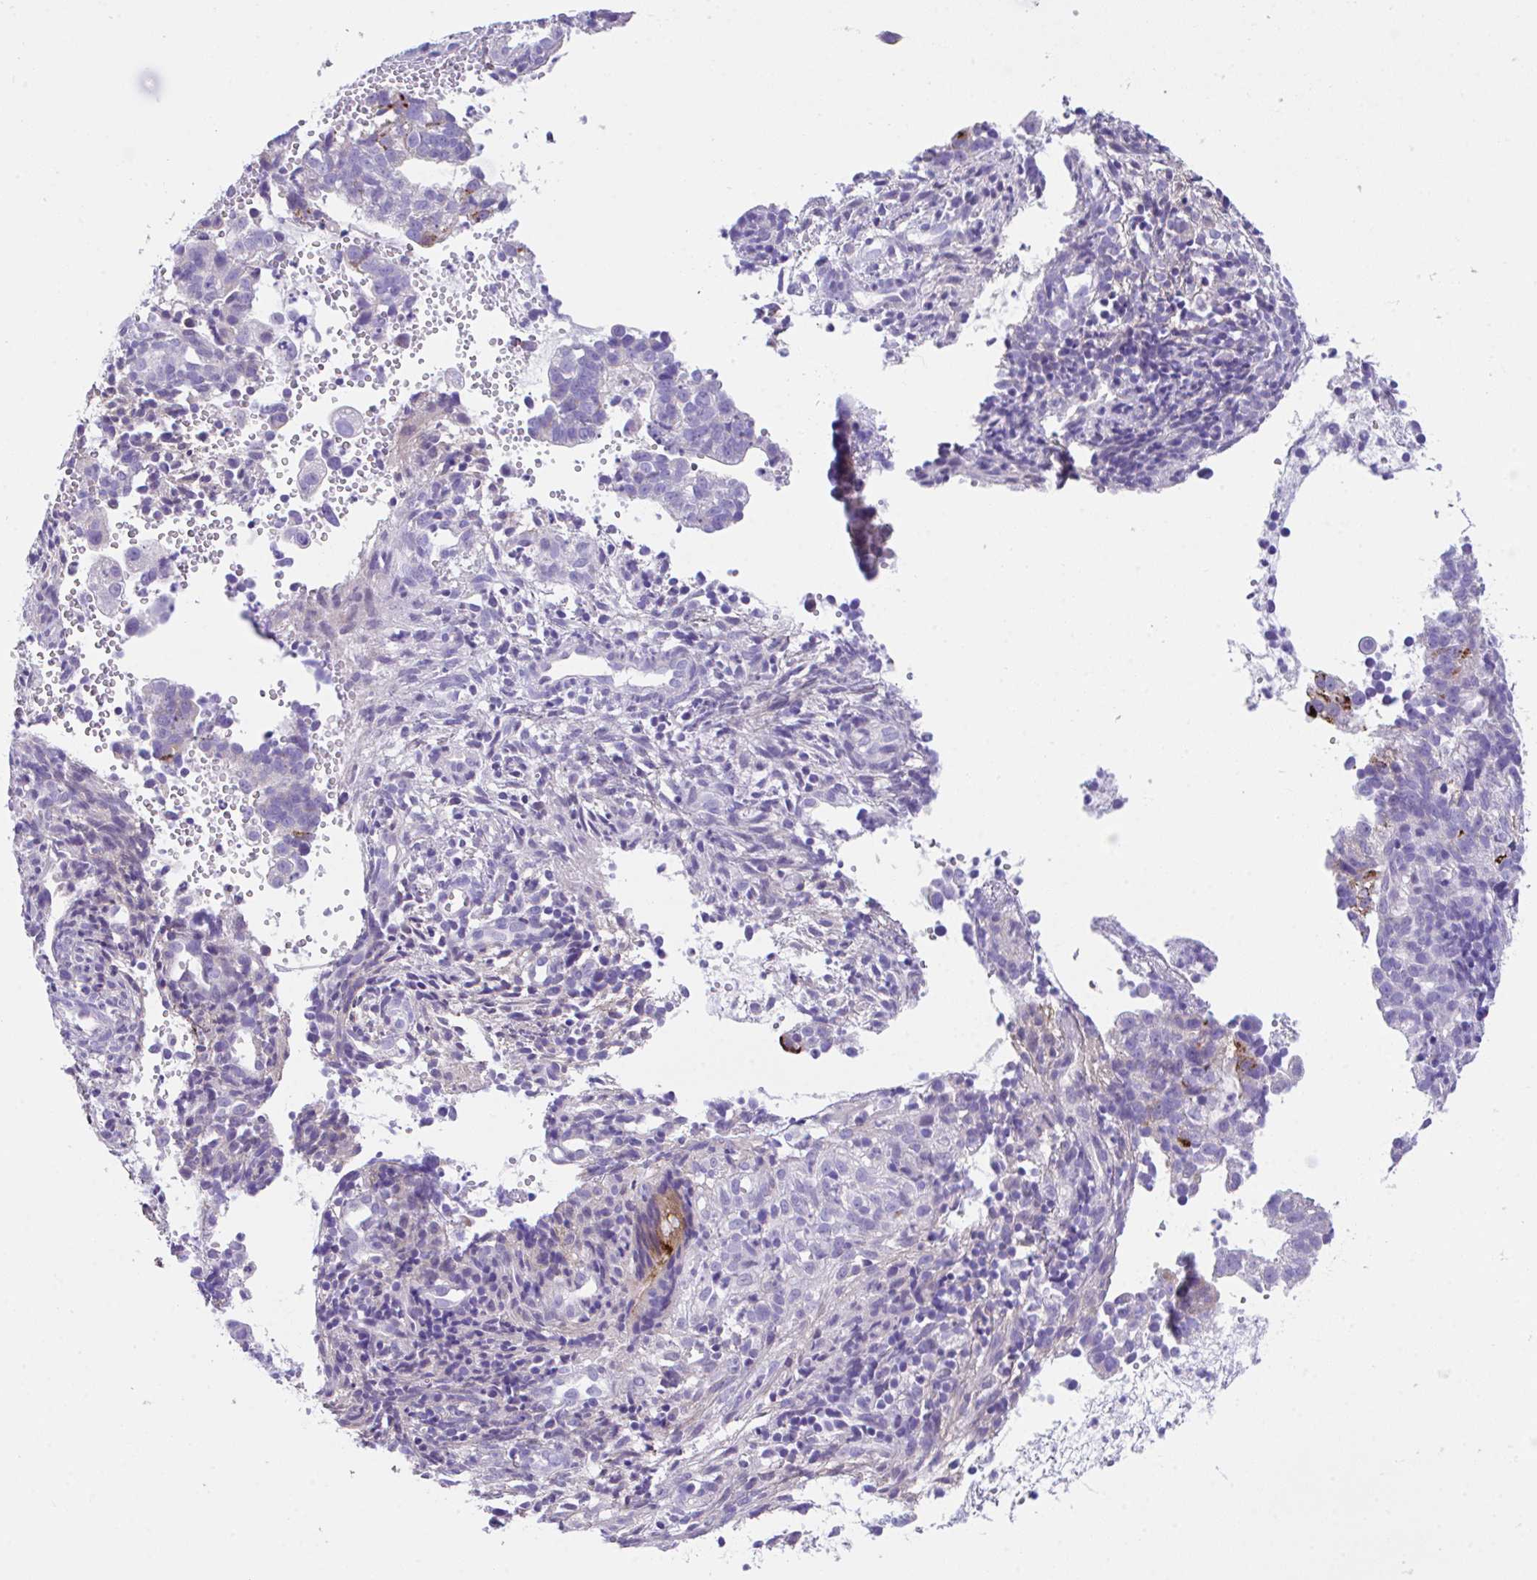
{"staining": {"intensity": "negative", "quantity": "none", "location": "none"}, "tissue": "endometrial cancer", "cell_type": "Tumor cells", "image_type": "cancer", "snomed": [{"axis": "morphology", "description": "Adenocarcinoma, NOS"}, {"axis": "topography", "description": "Endometrium"}], "caption": "High power microscopy histopathology image of an IHC histopathology image of endometrial cancer, revealing no significant positivity in tumor cells.", "gene": "SLC16A6", "patient": {"sex": "female", "age": 76}}